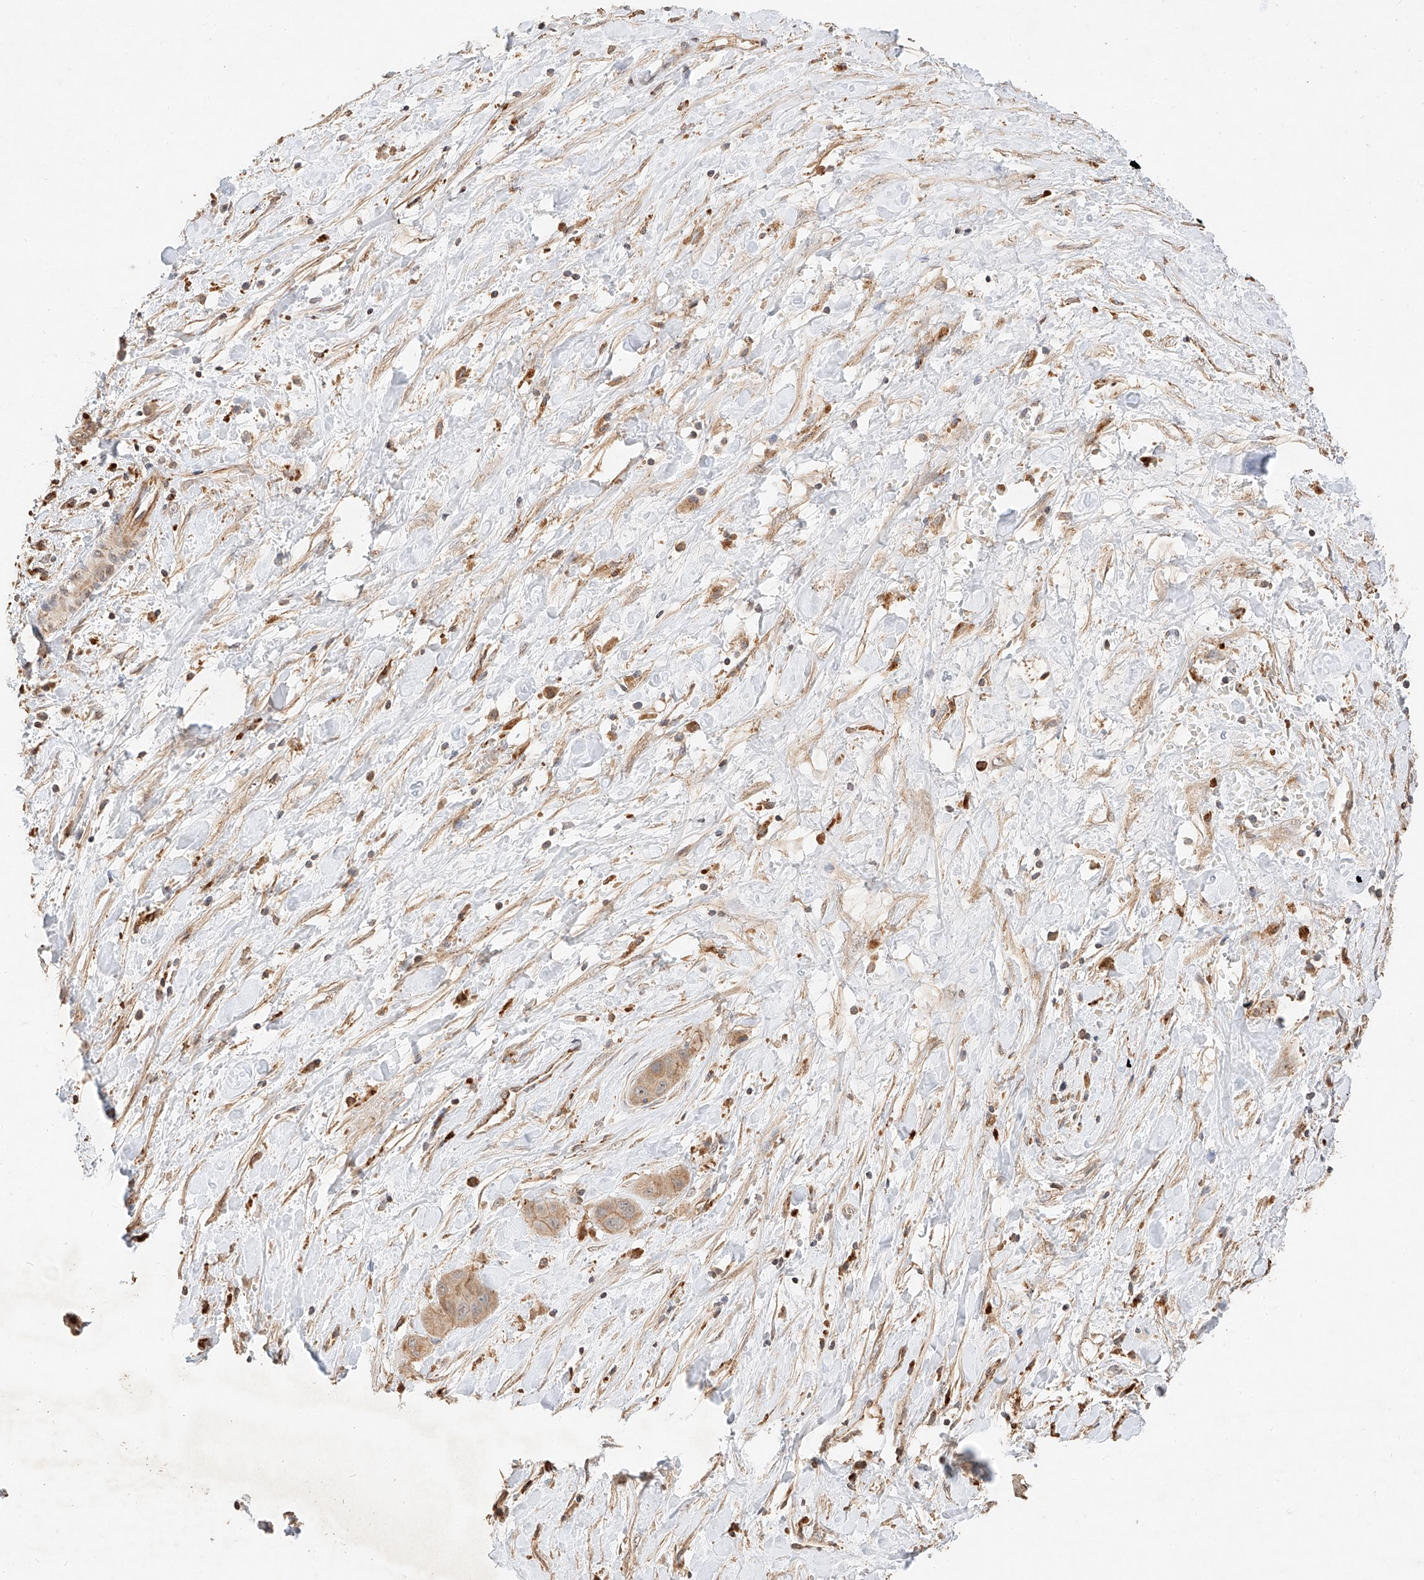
{"staining": {"intensity": "weak", "quantity": "25%-75%", "location": "cytoplasmic/membranous"}, "tissue": "liver cancer", "cell_type": "Tumor cells", "image_type": "cancer", "snomed": [{"axis": "morphology", "description": "Cholangiocarcinoma"}, {"axis": "topography", "description": "Liver"}], "caption": "Weak cytoplasmic/membranous protein positivity is present in approximately 25%-75% of tumor cells in cholangiocarcinoma (liver).", "gene": "SUSD6", "patient": {"sex": "female", "age": 52}}